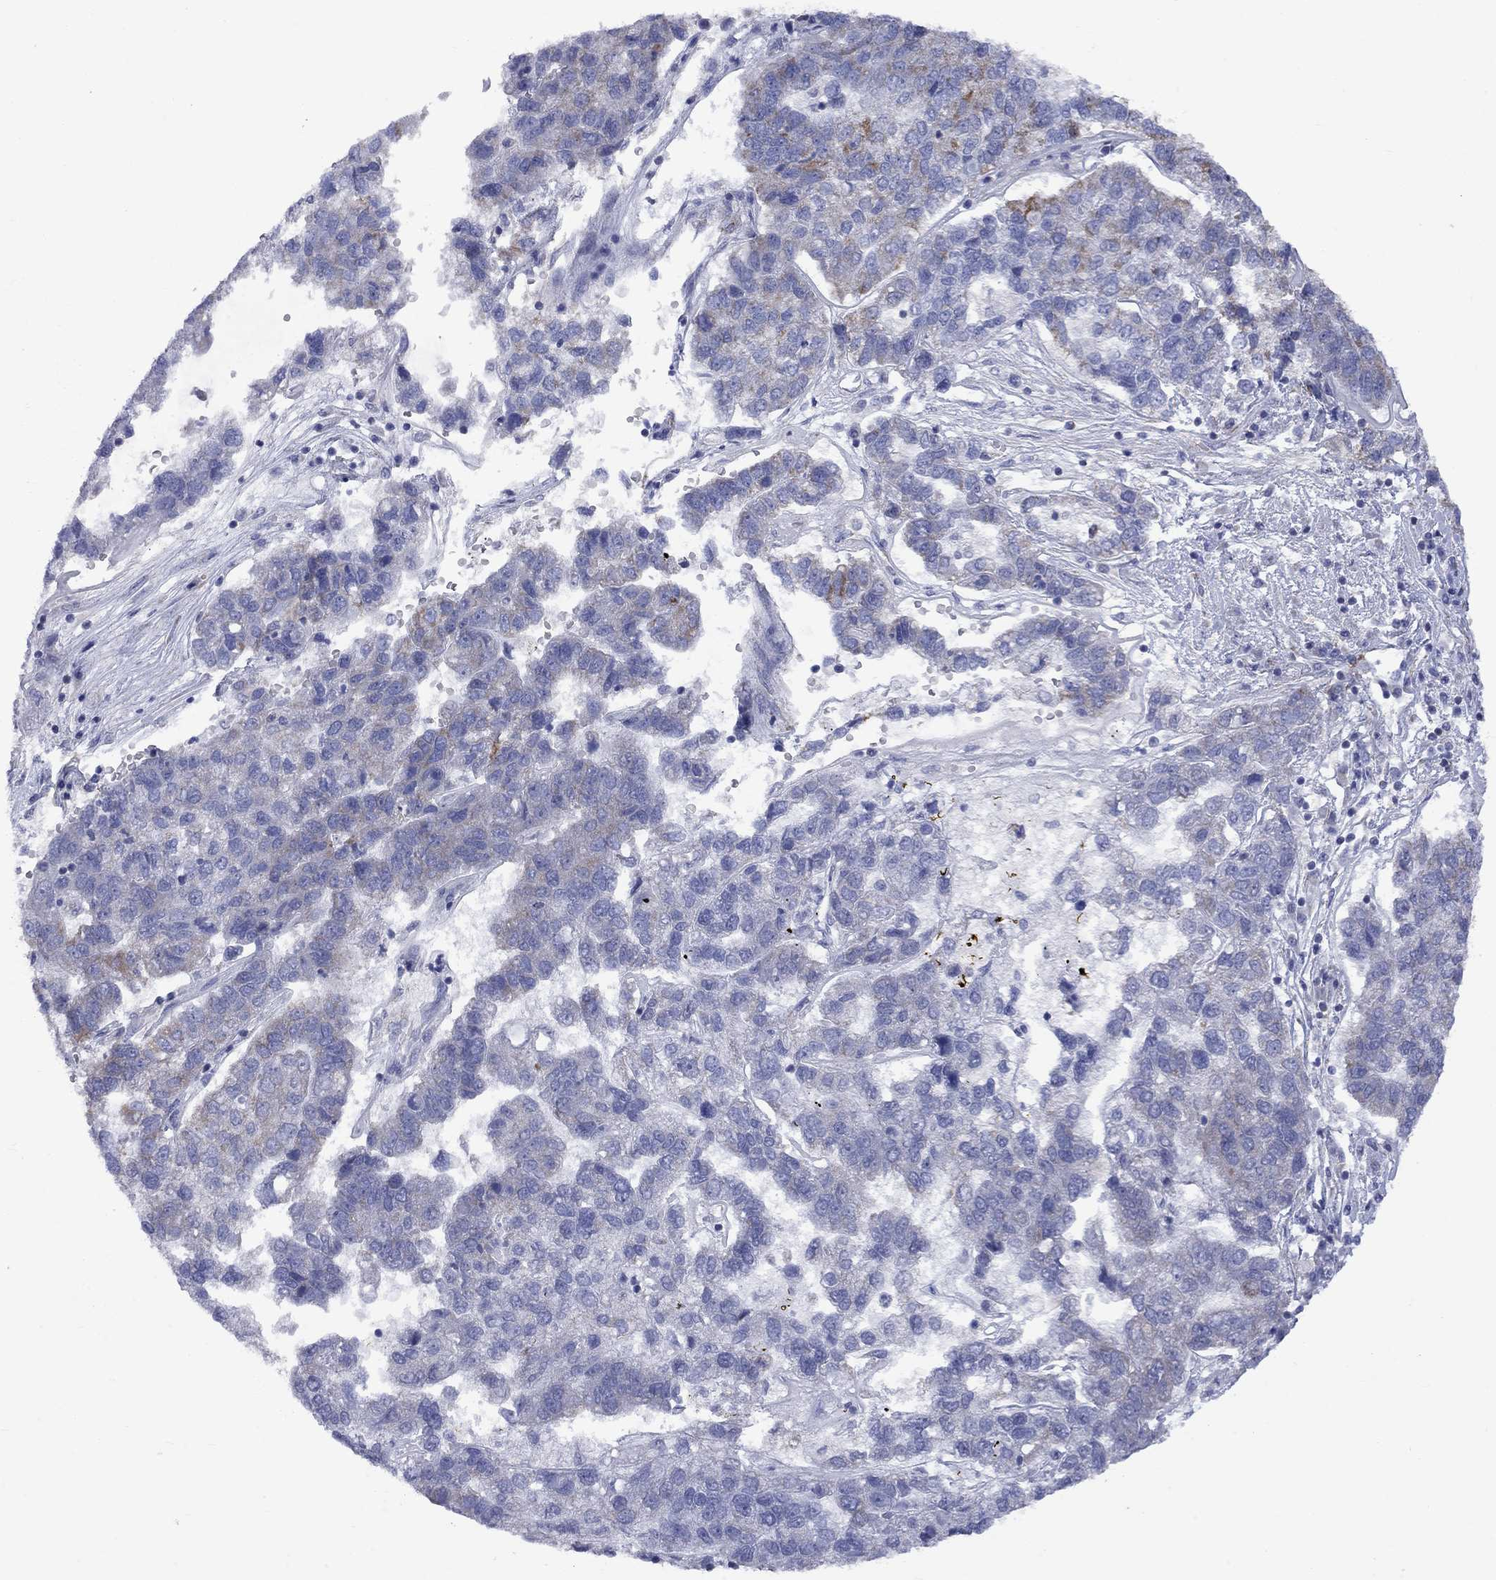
{"staining": {"intensity": "negative", "quantity": "none", "location": "none"}, "tissue": "pancreatic cancer", "cell_type": "Tumor cells", "image_type": "cancer", "snomed": [{"axis": "morphology", "description": "Adenocarcinoma, NOS"}, {"axis": "topography", "description": "Pancreas"}], "caption": "This is a histopathology image of immunohistochemistry (IHC) staining of pancreatic cancer (adenocarcinoma), which shows no expression in tumor cells.", "gene": "CISD1", "patient": {"sex": "female", "age": 61}}